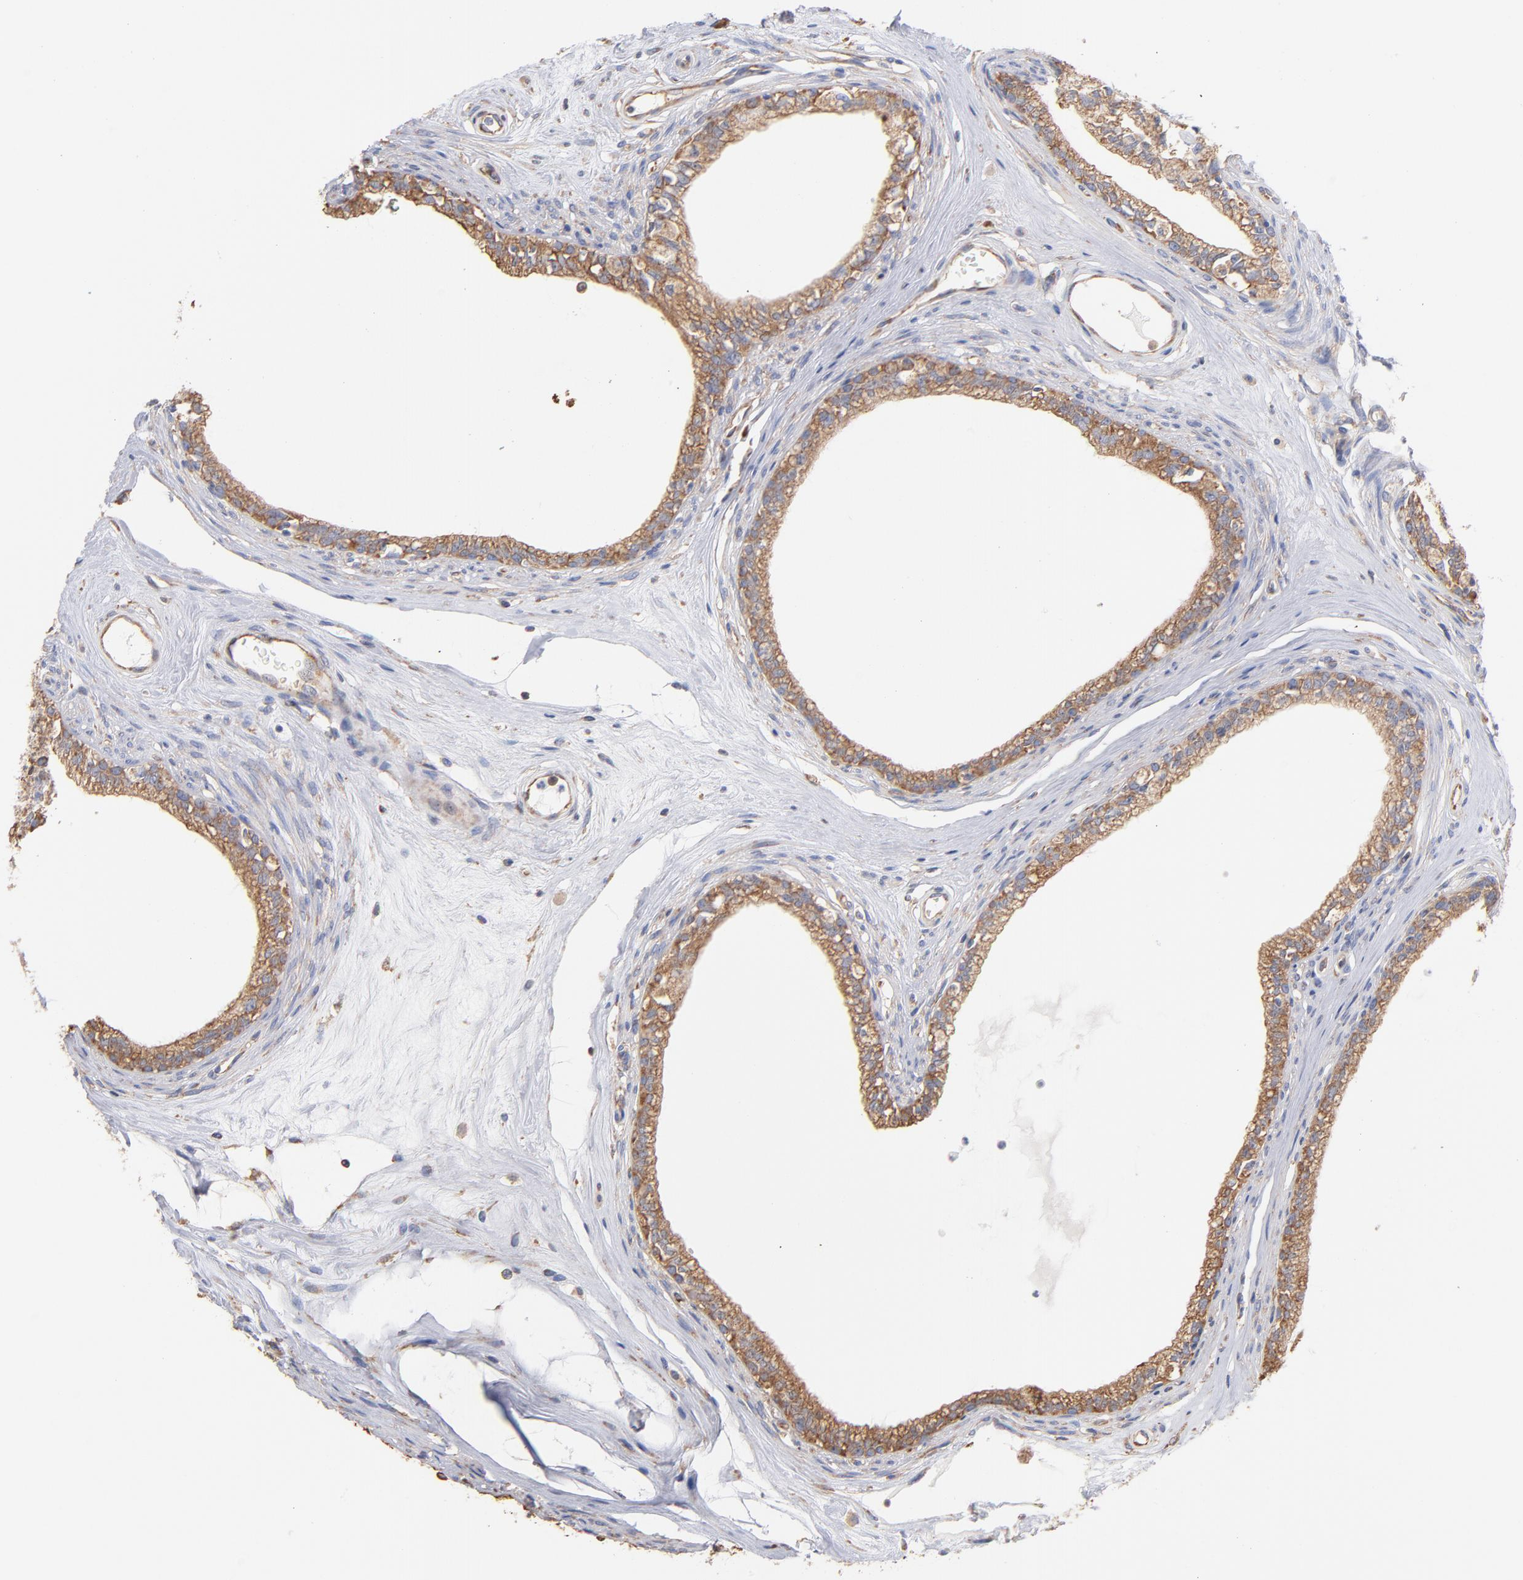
{"staining": {"intensity": "moderate", "quantity": ">75%", "location": "cytoplasmic/membranous"}, "tissue": "epididymis", "cell_type": "Glandular cells", "image_type": "normal", "snomed": [{"axis": "morphology", "description": "Normal tissue, NOS"}, {"axis": "morphology", "description": "Inflammation, NOS"}, {"axis": "topography", "description": "Epididymis"}], "caption": "This is a histology image of immunohistochemistry staining of normal epididymis, which shows moderate staining in the cytoplasmic/membranous of glandular cells.", "gene": "RPL9", "patient": {"sex": "male", "age": 84}}